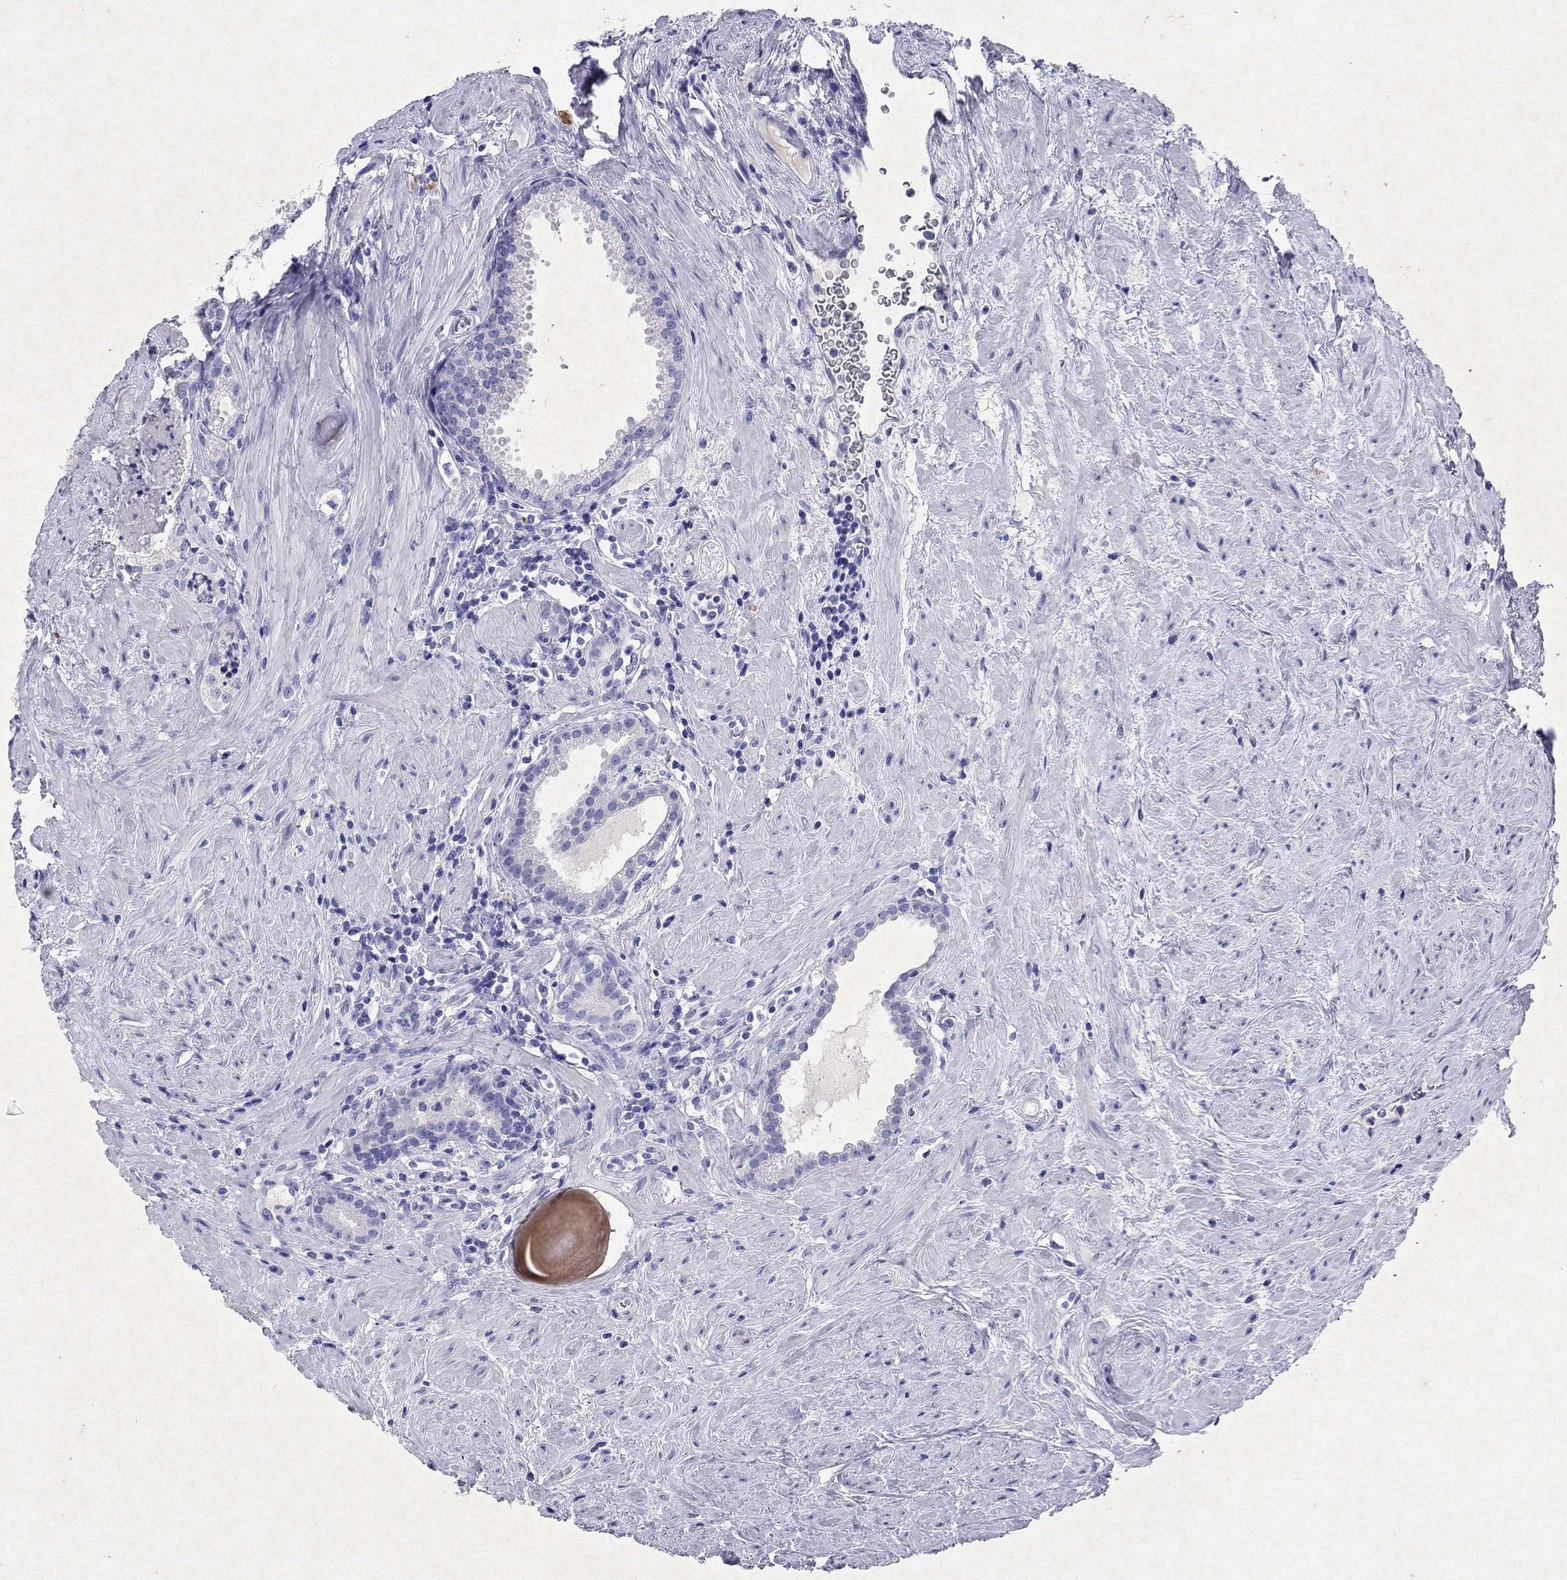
{"staining": {"intensity": "negative", "quantity": "none", "location": "none"}, "tissue": "prostate cancer", "cell_type": "Tumor cells", "image_type": "cancer", "snomed": [{"axis": "morphology", "description": "Adenocarcinoma, NOS"}, {"axis": "morphology", "description": "Adenocarcinoma, High grade"}, {"axis": "topography", "description": "Prostate"}], "caption": "A high-resolution image shows IHC staining of prostate cancer (adenocarcinoma (high-grade)), which demonstrates no significant positivity in tumor cells.", "gene": "ARMC12", "patient": {"sex": "male", "age": 64}}